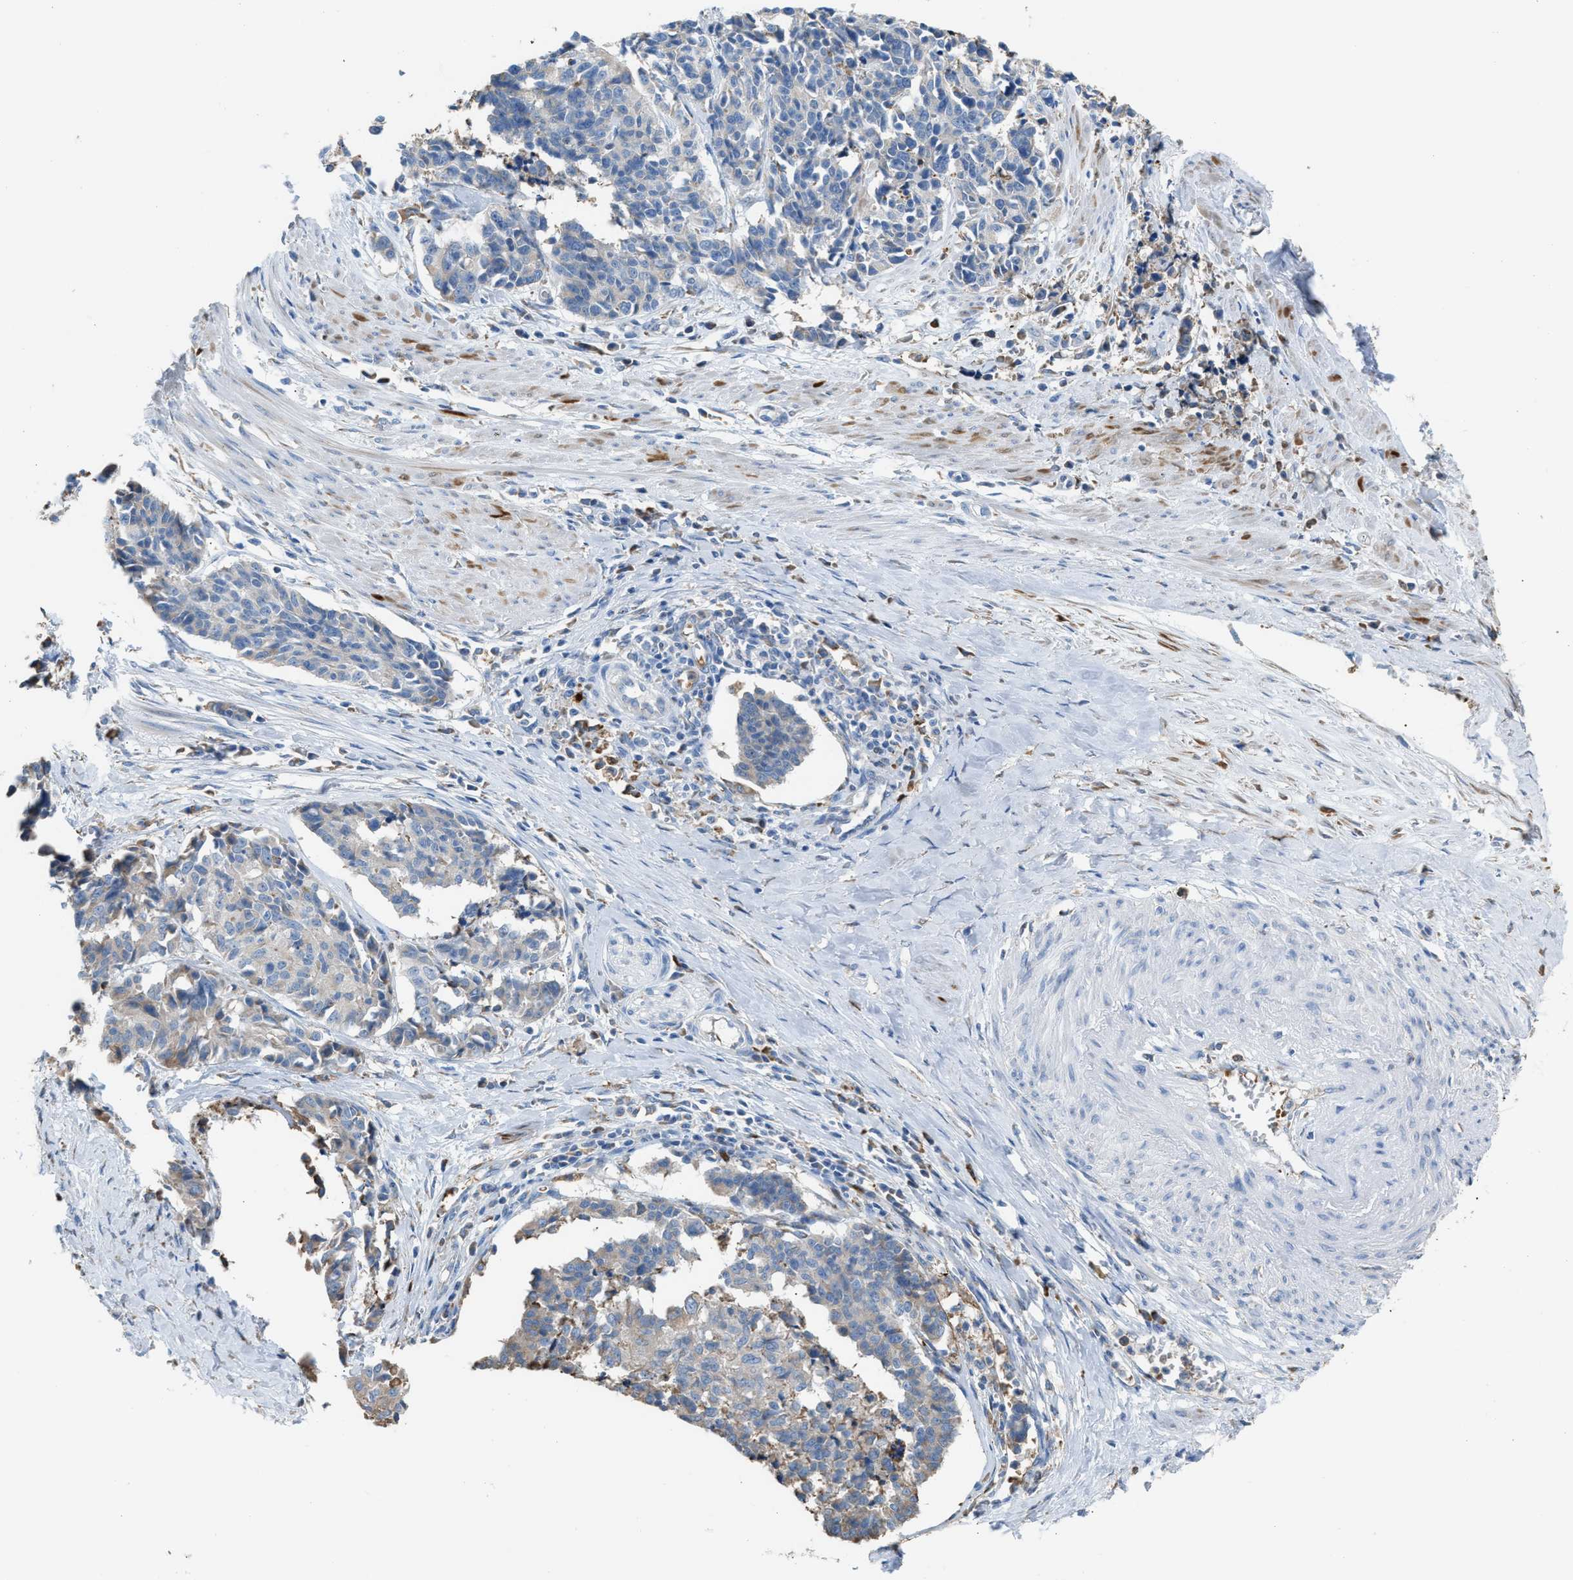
{"staining": {"intensity": "negative", "quantity": "none", "location": "none"}, "tissue": "cervical cancer", "cell_type": "Tumor cells", "image_type": "cancer", "snomed": [{"axis": "morphology", "description": "Normal tissue, NOS"}, {"axis": "morphology", "description": "Squamous cell carcinoma, NOS"}, {"axis": "topography", "description": "Cervix"}], "caption": "Cervical cancer stained for a protein using IHC displays no positivity tumor cells.", "gene": "CA3", "patient": {"sex": "female", "age": 35}}